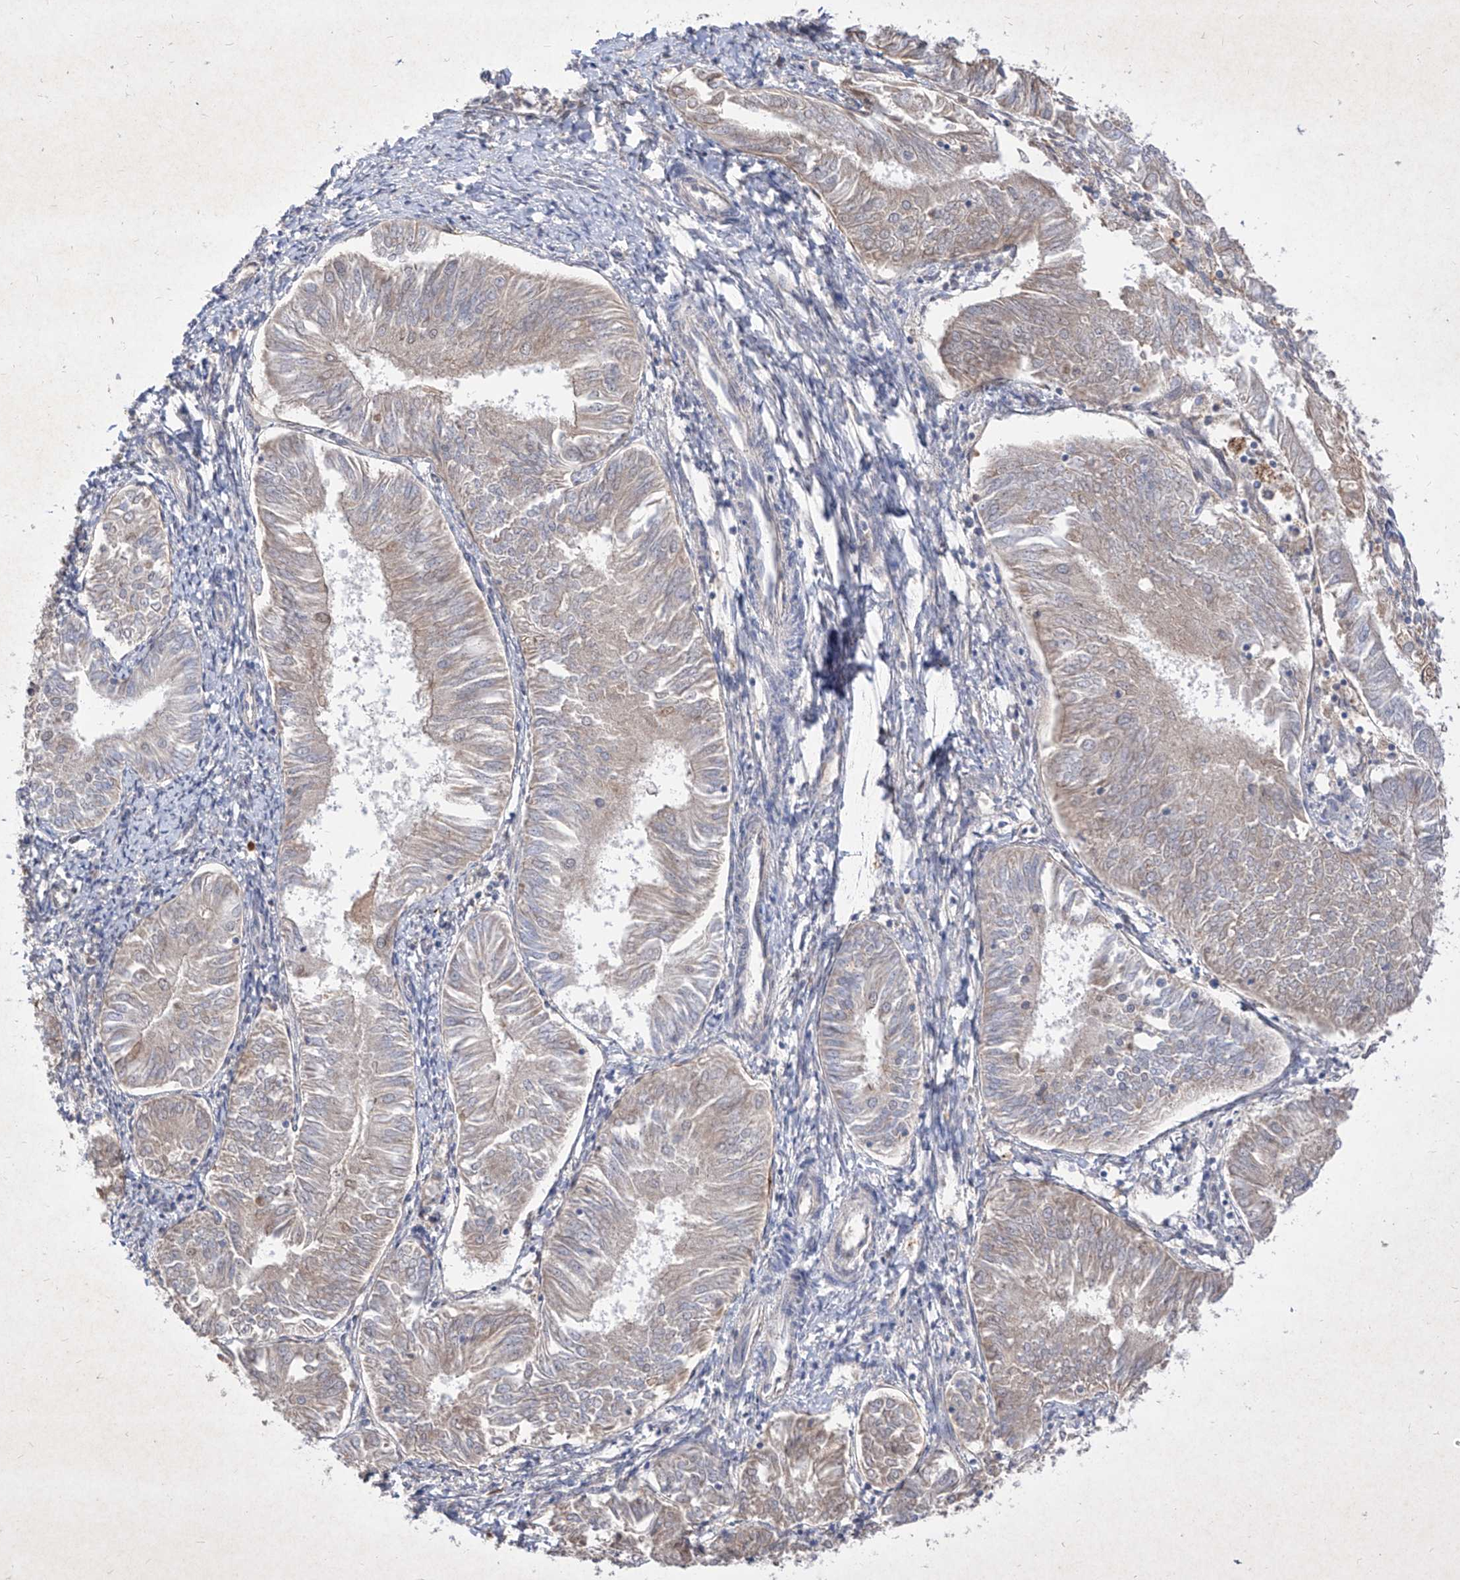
{"staining": {"intensity": "weak", "quantity": "<25%", "location": "cytoplasmic/membranous"}, "tissue": "endometrial cancer", "cell_type": "Tumor cells", "image_type": "cancer", "snomed": [{"axis": "morphology", "description": "Adenocarcinoma, NOS"}, {"axis": "topography", "description": "Endometrium"}], "caption": "The photomicrograph reveals no staining of tumor cells in endometrial cancer (adenocarcinoma). The staining is performed using DAB (3,3'-diaminobenzidine) brown chromogen with nuclei counter-stained in using hematoxylin.", "gene": "C4A", "patient": {"sex": "female", "age": 58}}